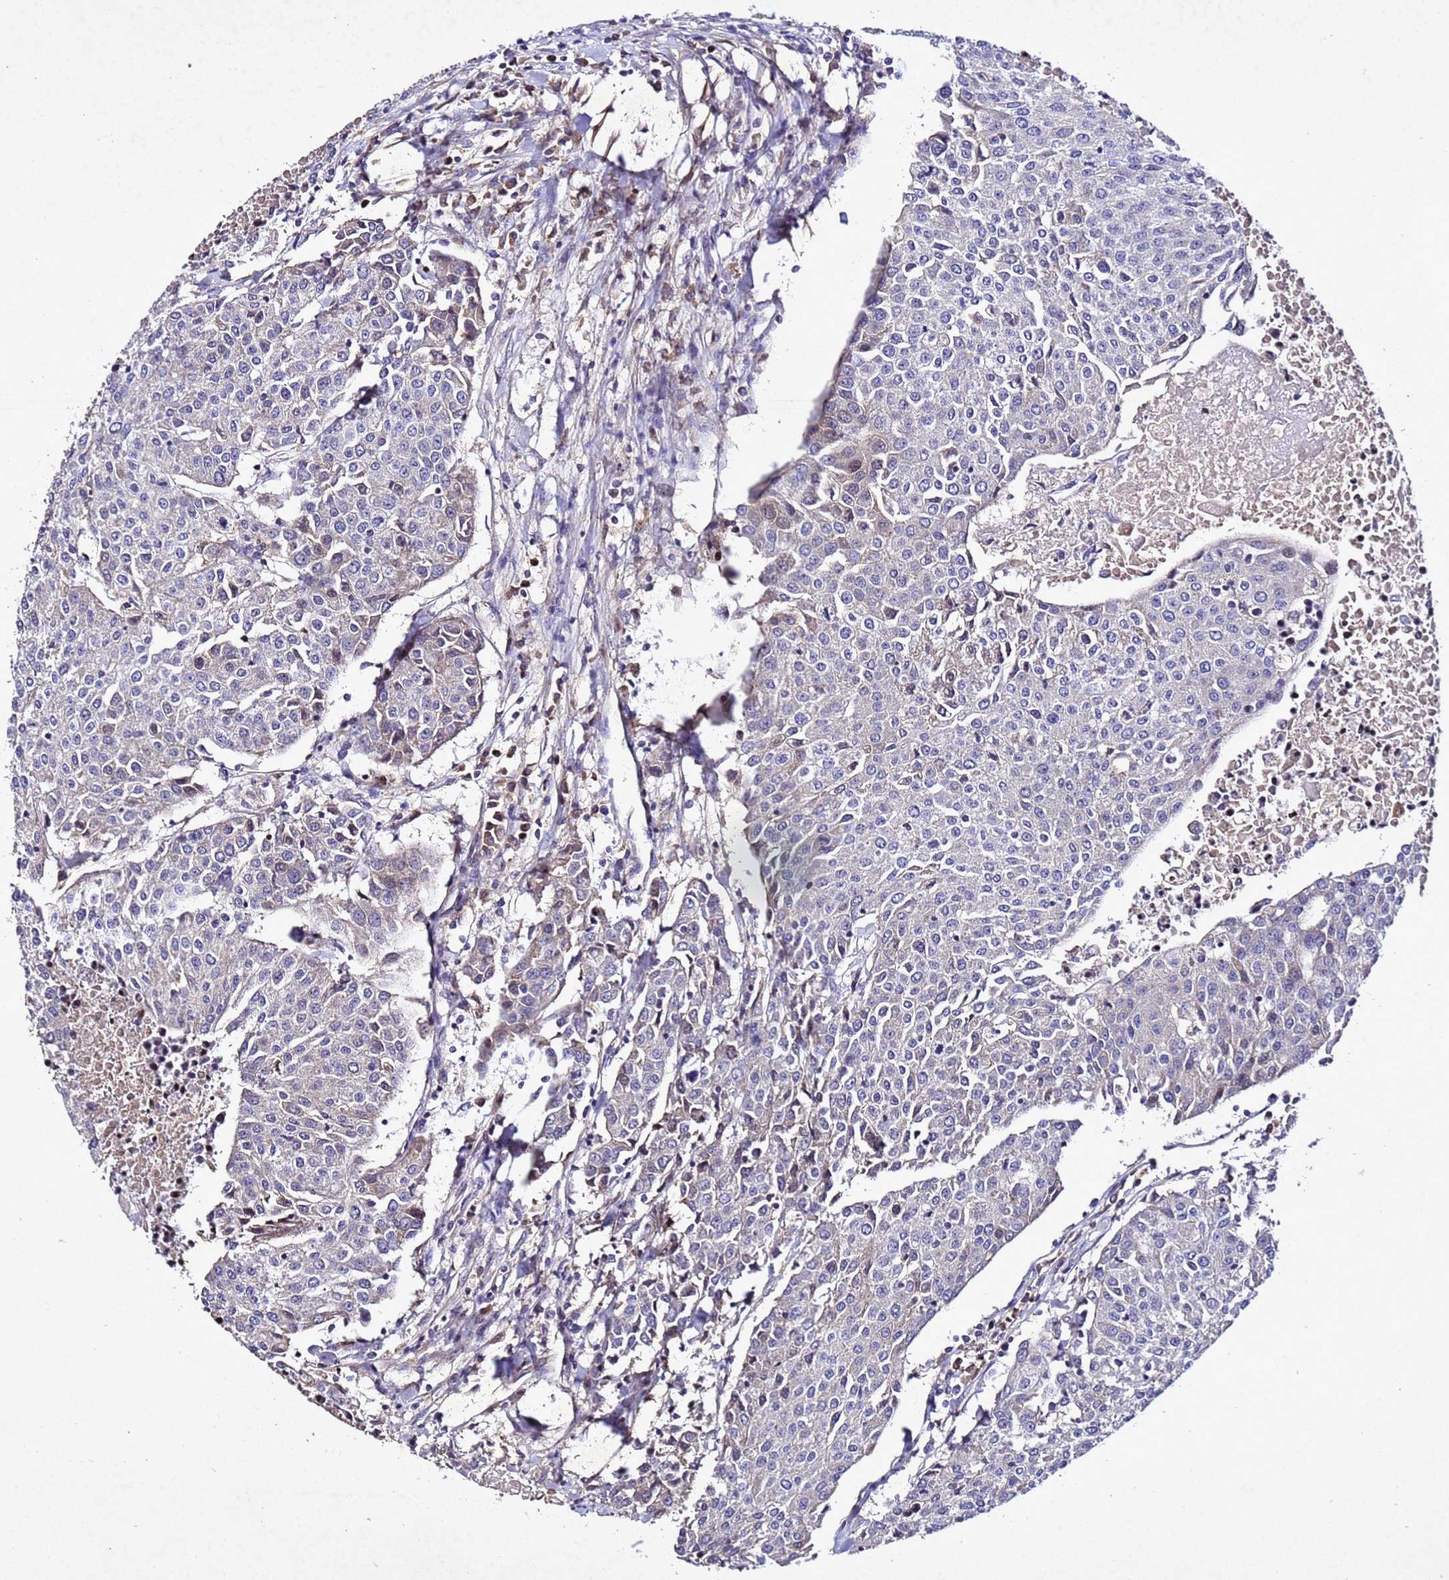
{"staining": {"intensity": "negative", "quantity": "none", "location": "none"}, "tissue": "urothelial cancer", "cell_type": "Tumor cells", "image_type": "cancer", "snomed": [{"axis": "morphology", "description": "Urothelial carcinoma, High grade"}, {"axis": "topography", "description": "Urinary bladder"}], "caption": "DAB immunohistochemical staining of urothelial carcinoma (high-grade) exhibits no significant staining in tumor cells.", "gene": "SV2B", "patient": {"sex": "female", "age": 85}}